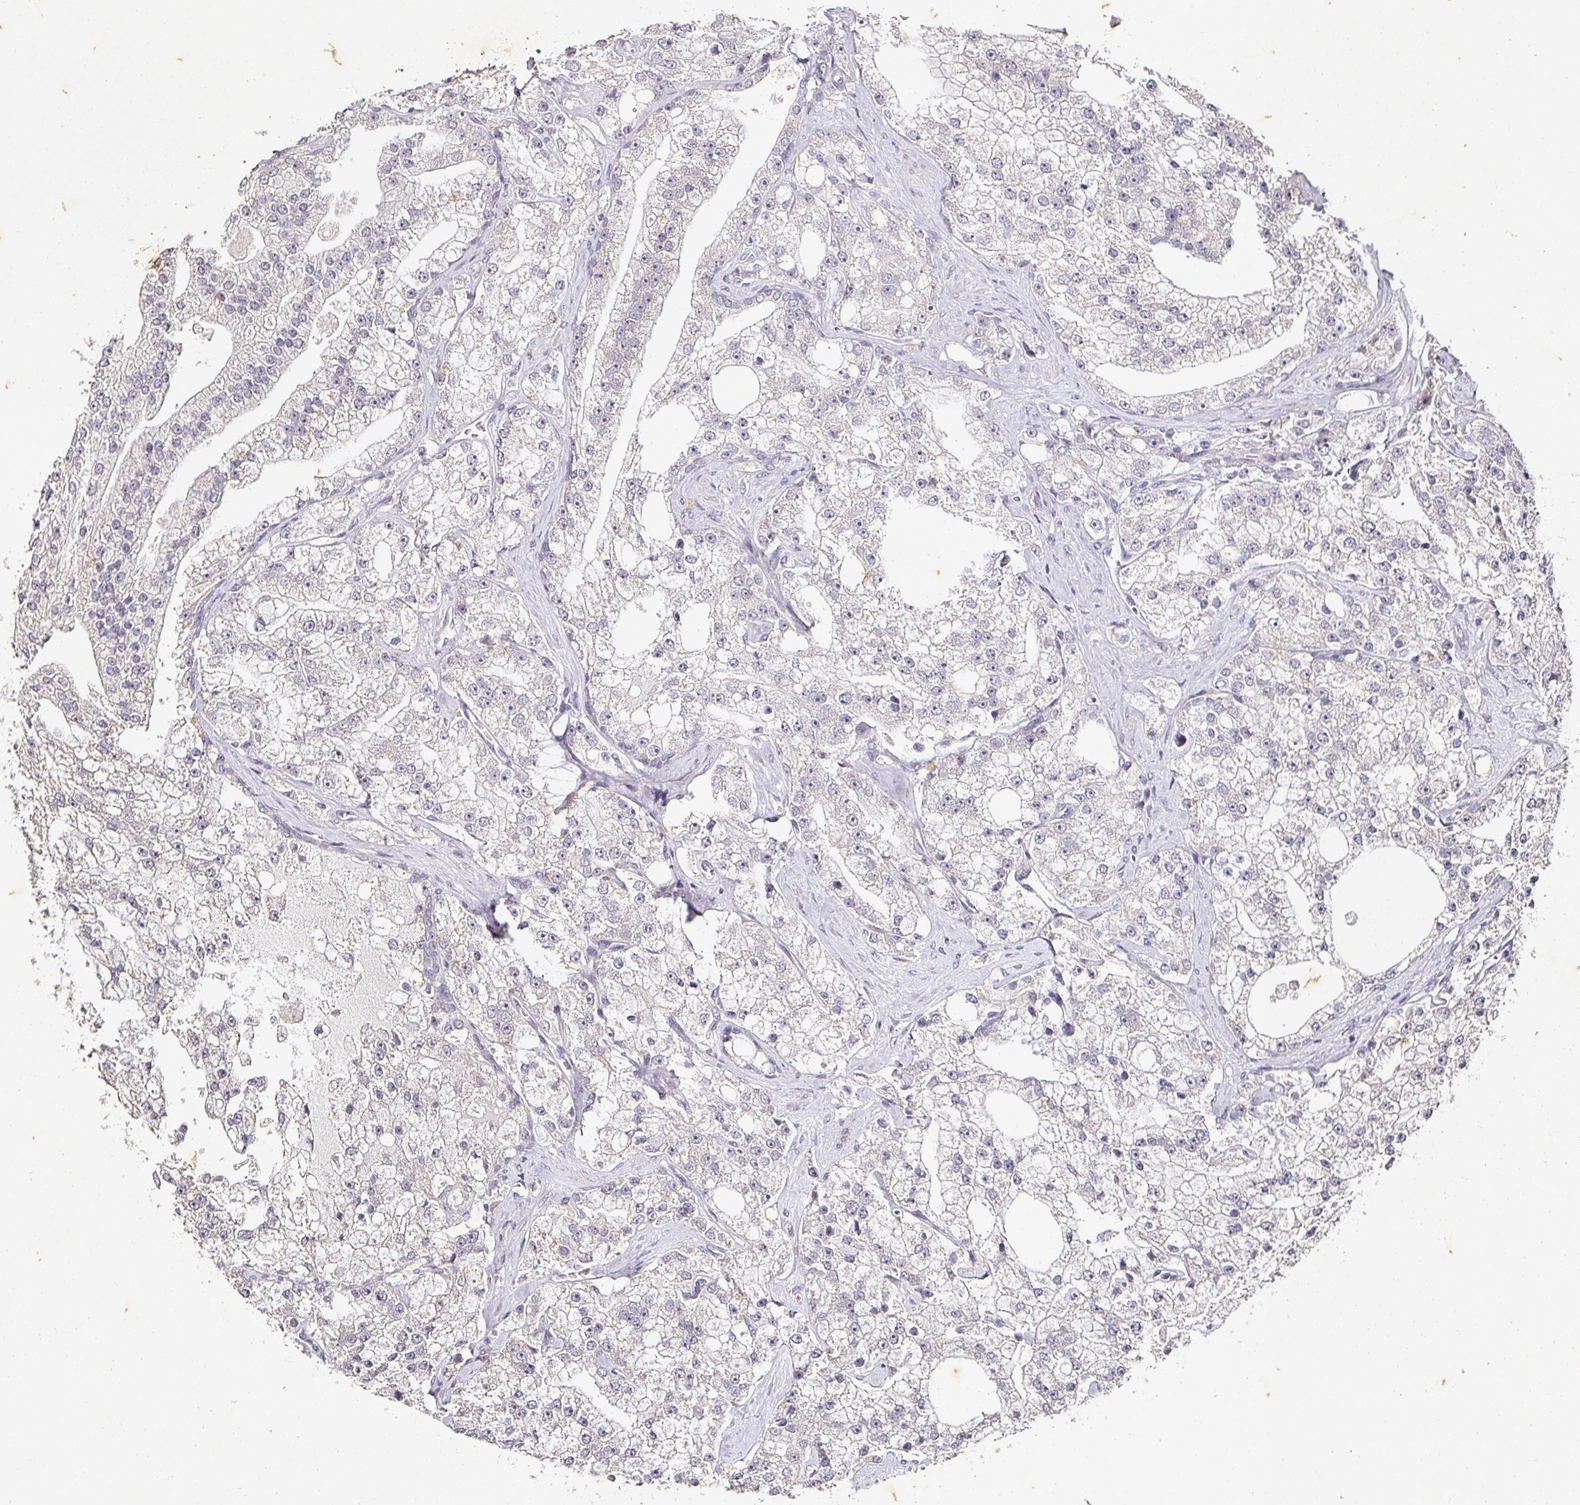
{"staining": {"intensity": "negative", "quantity": "none", "location": "none"}, "tissue": "prostate cancer", "cell_type": "Tumor cells", "image_type": "cancer", "snomed": [{"axis": "morphology", "description": "Adenocarcinoma, High grade"}, {"axis": "topography", "description": "Prostate"}], "caption": "An immunohistochemistry (IHC) photomicrograph of prostate cancer is shown. There is no staining in tumor cells of prostate cancer.", "gene": "CAPN5", "patient": {"sex": "male", "age": 64}}